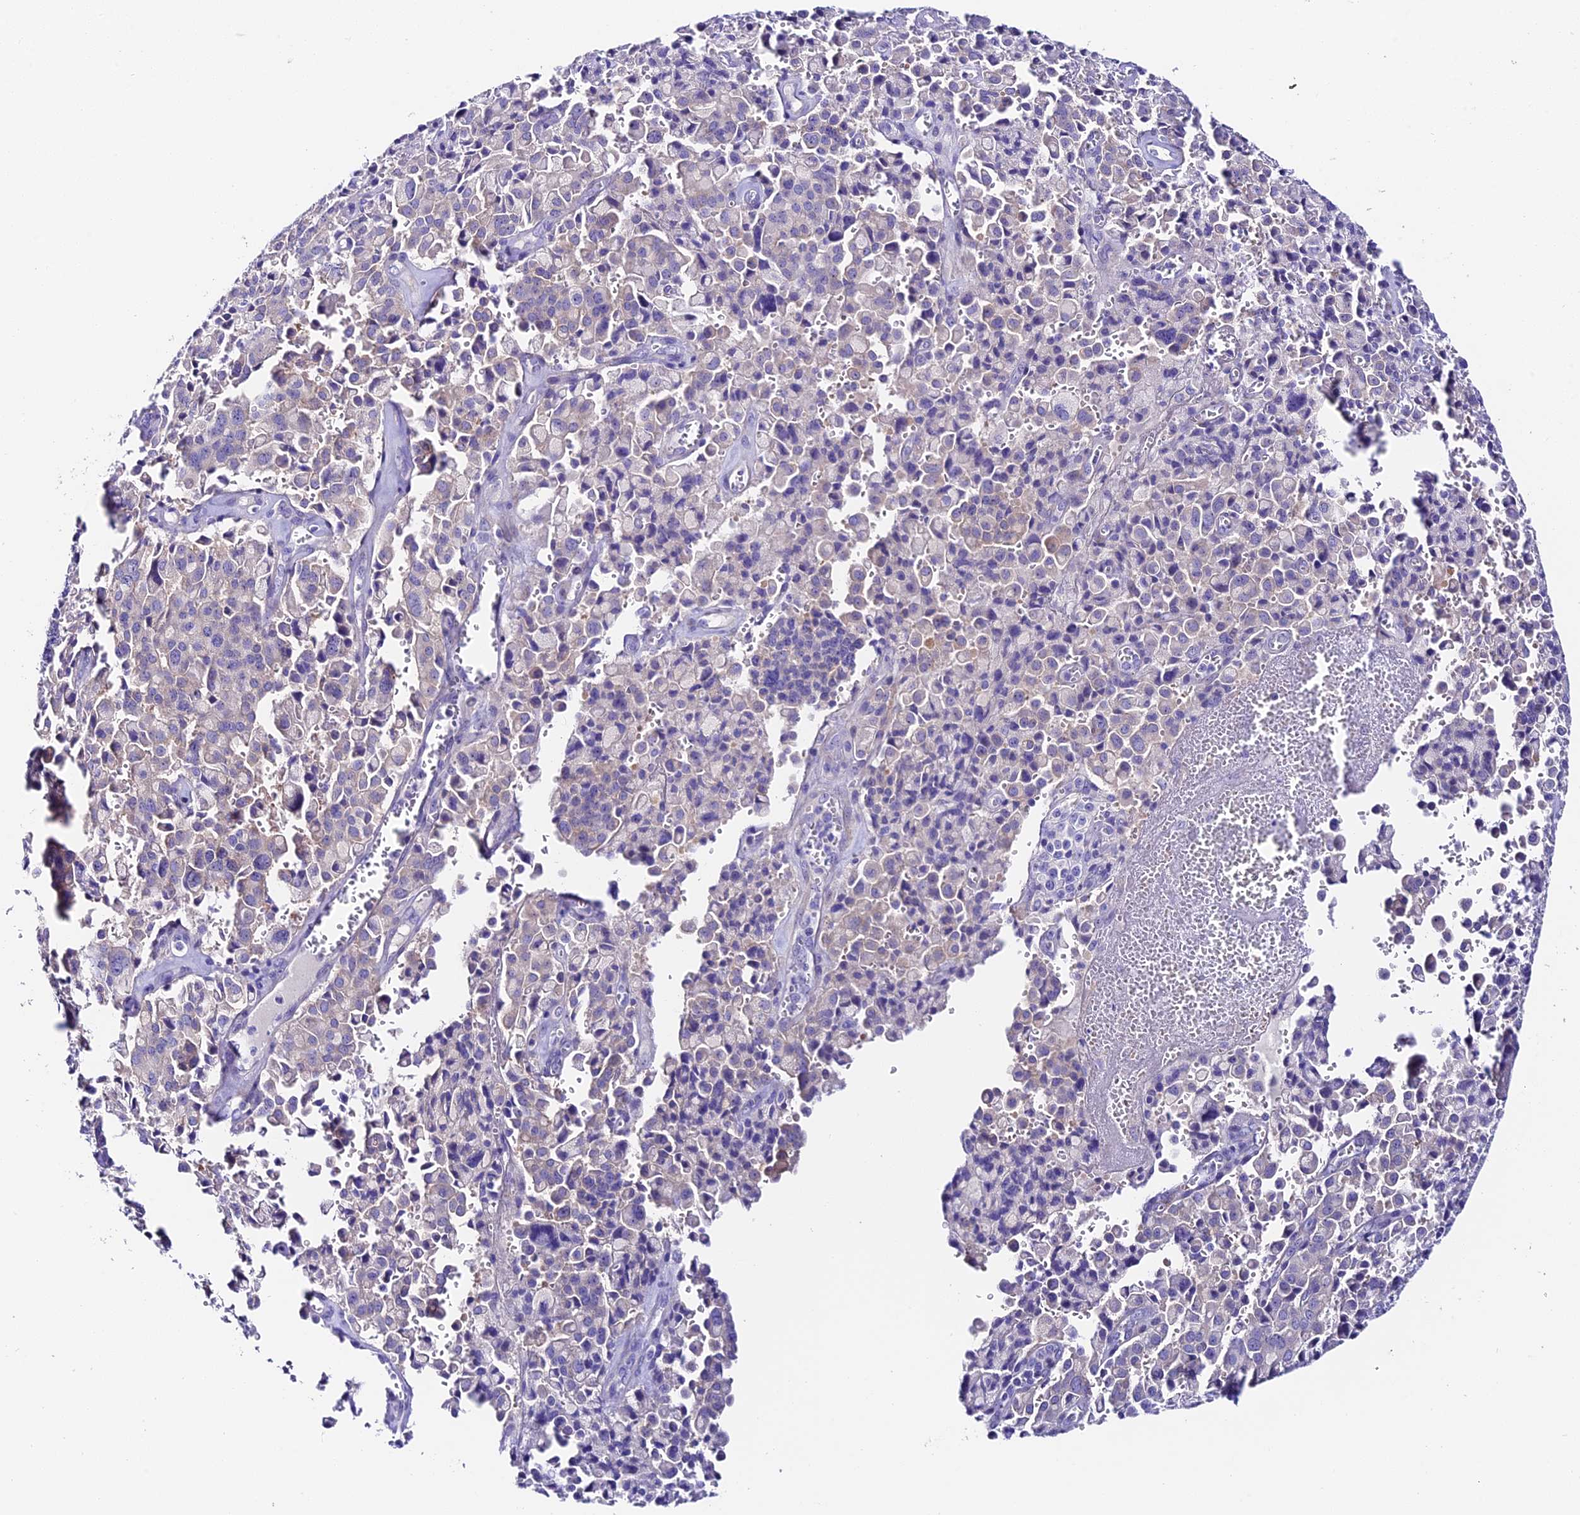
{"staining": {"intensity": "weak", "quantity": "<25%", "location": "cytoplasmic/membranous"}, "tissue": "pancreatic cancer", "cell_type": "Tumor cells", "image_type": "cancer", "snomed": [{"axis": "morphology", "description": "Adenocarcinoma, NOS"}, {"axis": "topography", "description": "Pancreas"}], "caption": "The immunohistochemistry histopathology image has no significant expression in tumor cells of adenocarcinoma (pancreatic) tissue. (DAB immunohistochemistry visualized using brightfield microscopy, high magnification).", "gene": "DUSP29", "patient": {"sex": "male", "age": 65}}